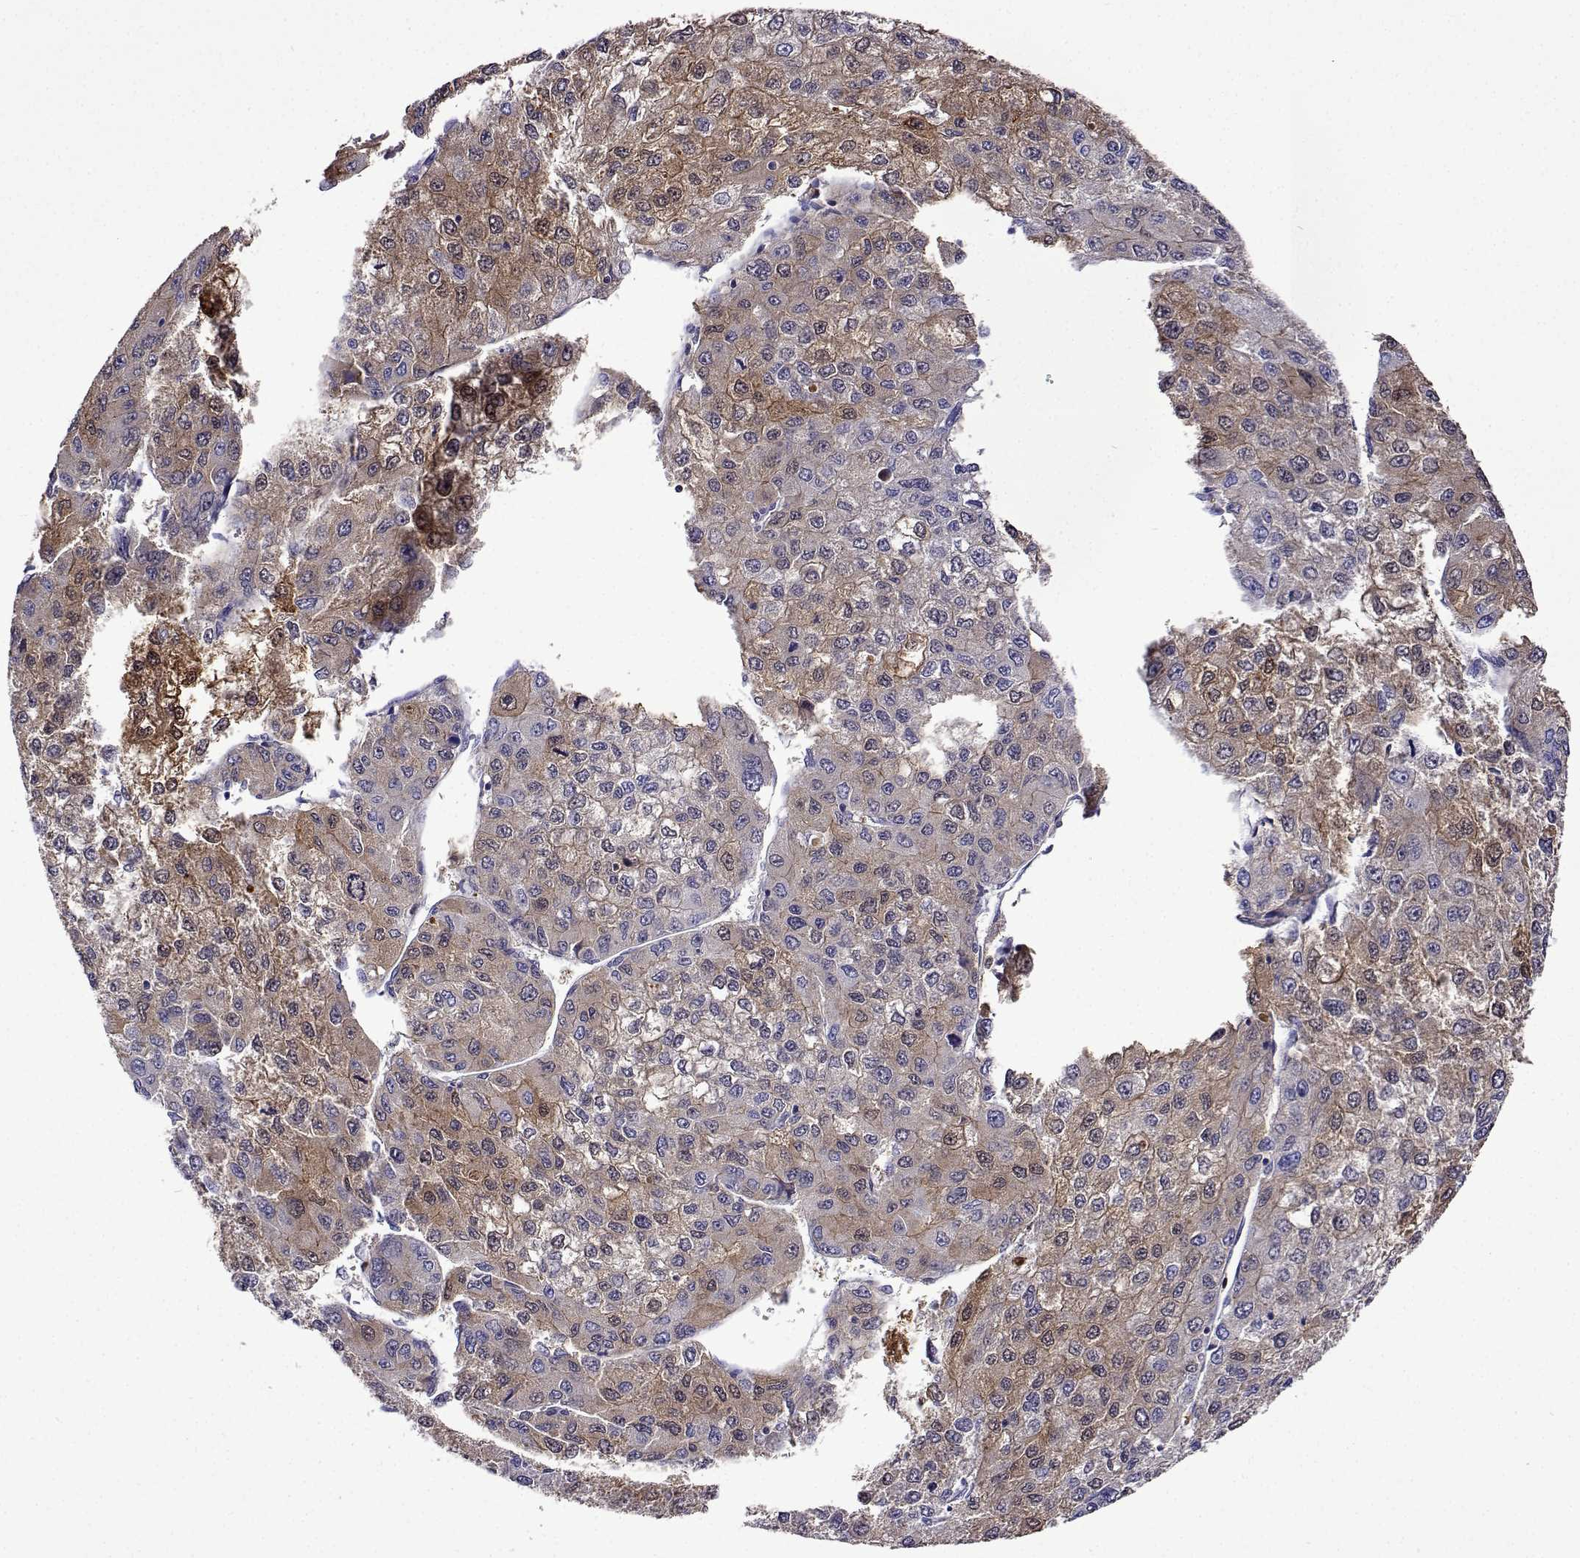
{"staining": {"intensity": "weak", "quantity": "25%-75%", "location": "cytoplasmic/membranous"}, "tissue": "liver cancer", "cell_type": "Tumor cells", "image_type": "cancer", "snomed": [{"axis": "morphology", "description": "Carcinoma, Hepatocellular, NOS"}, {"axis": "topography", "description": "Liver"}], "caption": "Human liver hepatocellular carcinoma stained with a protein marker exhibits weak staining in tumor cells.", "gene": "SULT2A1", "patient": {"sex": "female", "age": 66}}